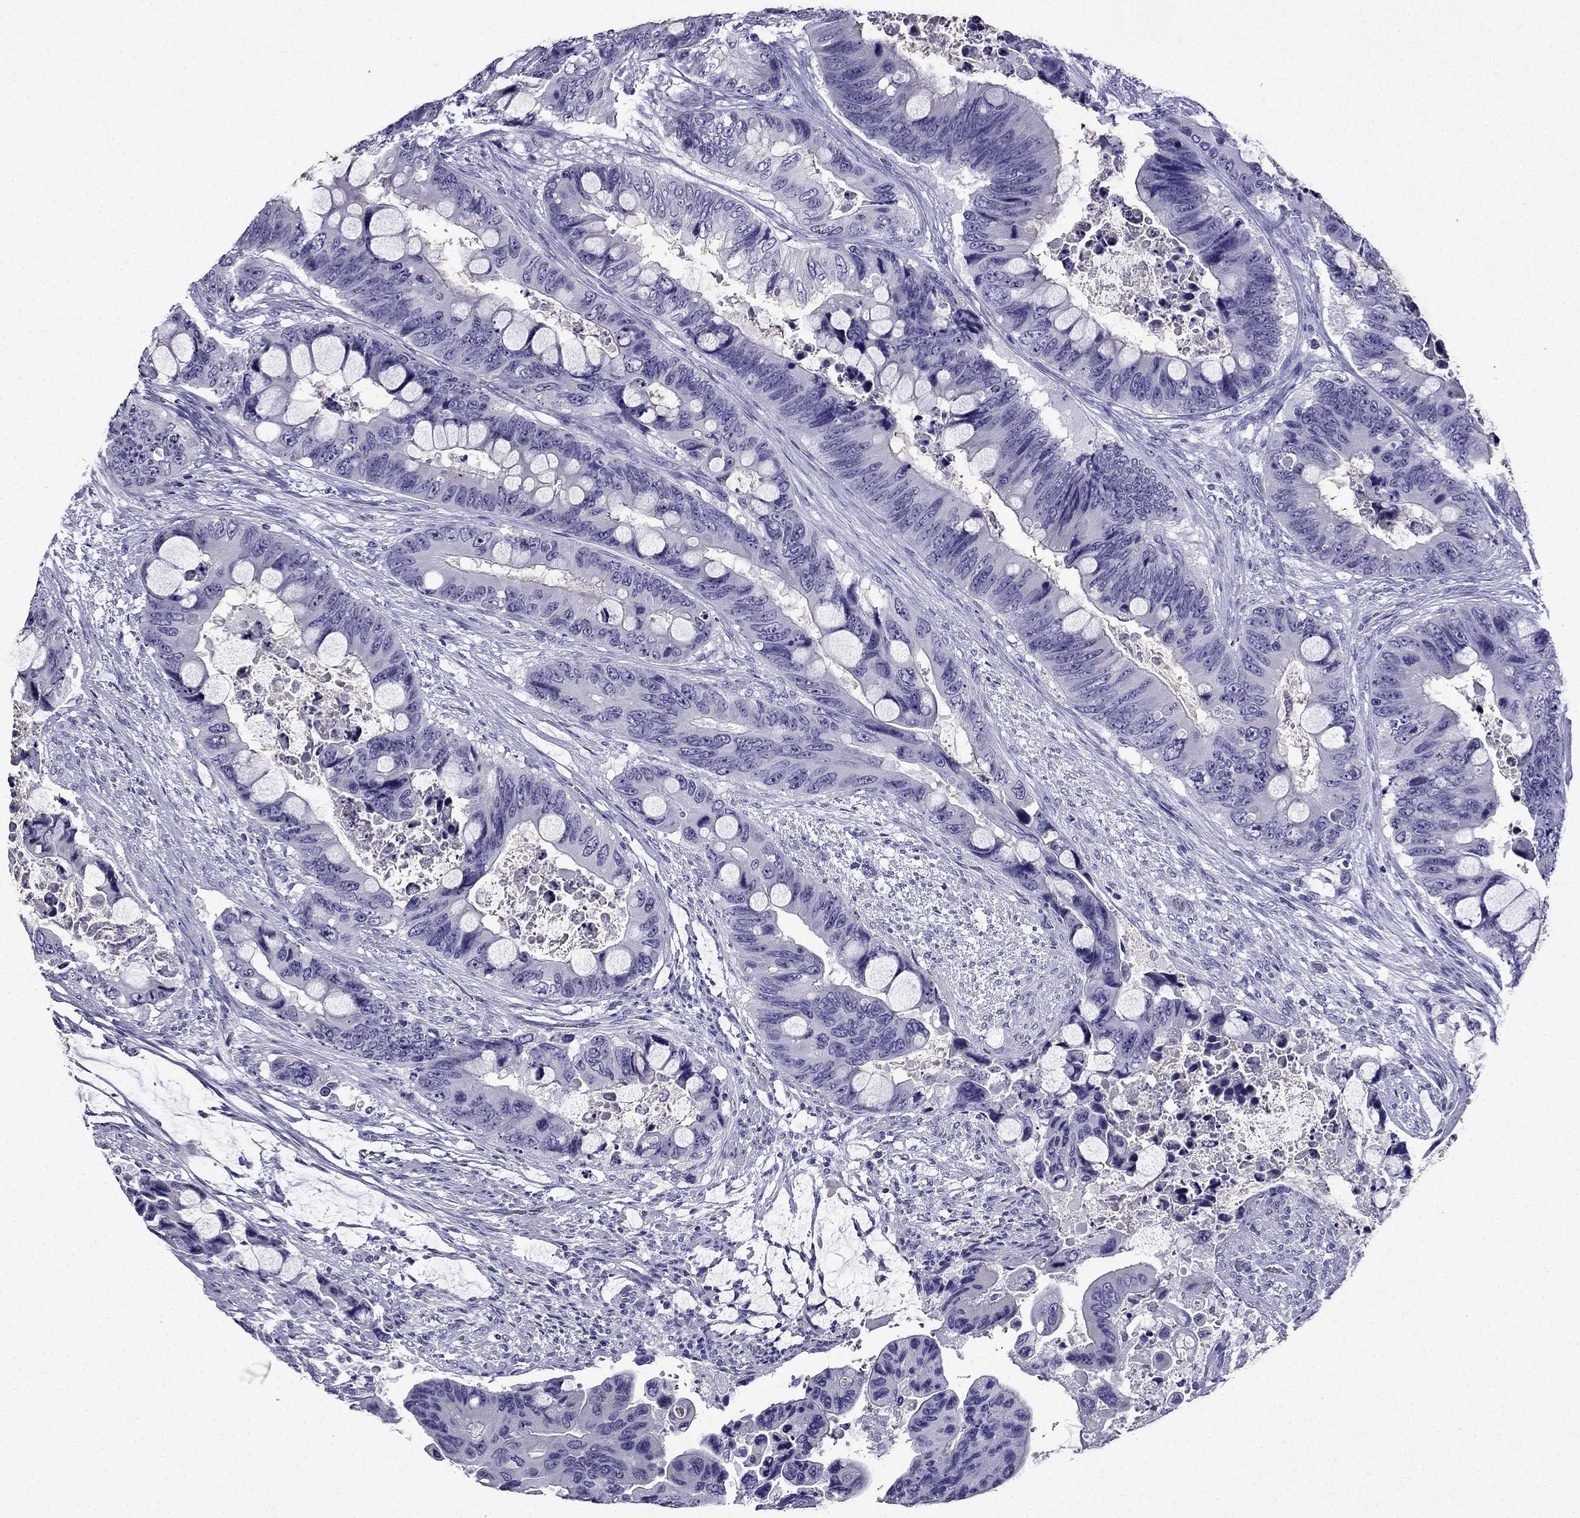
{"staining": {"intensity": "negative", "quantity": "none", "location": "none"}, "tissue": "colorectal cancer", "cell_type": "Tumor cells", "image_type": "cancer", "snomed": [{"axis": "morphology", "description": "Adenocarcinoma, NOS"}, {"axis": "topography", "description": "Rectum"}], "caption": "Immunohistochemistry photomicrograph of neoplastic tissue: human colorectal cancer (adenocarcinoma) stained with DAB (3,3'-diaminobenzidine) exhibits no significant protein expression in tumor cells.", "gene": "ERC2", "patient": {"sex": "male", "age": 63}}